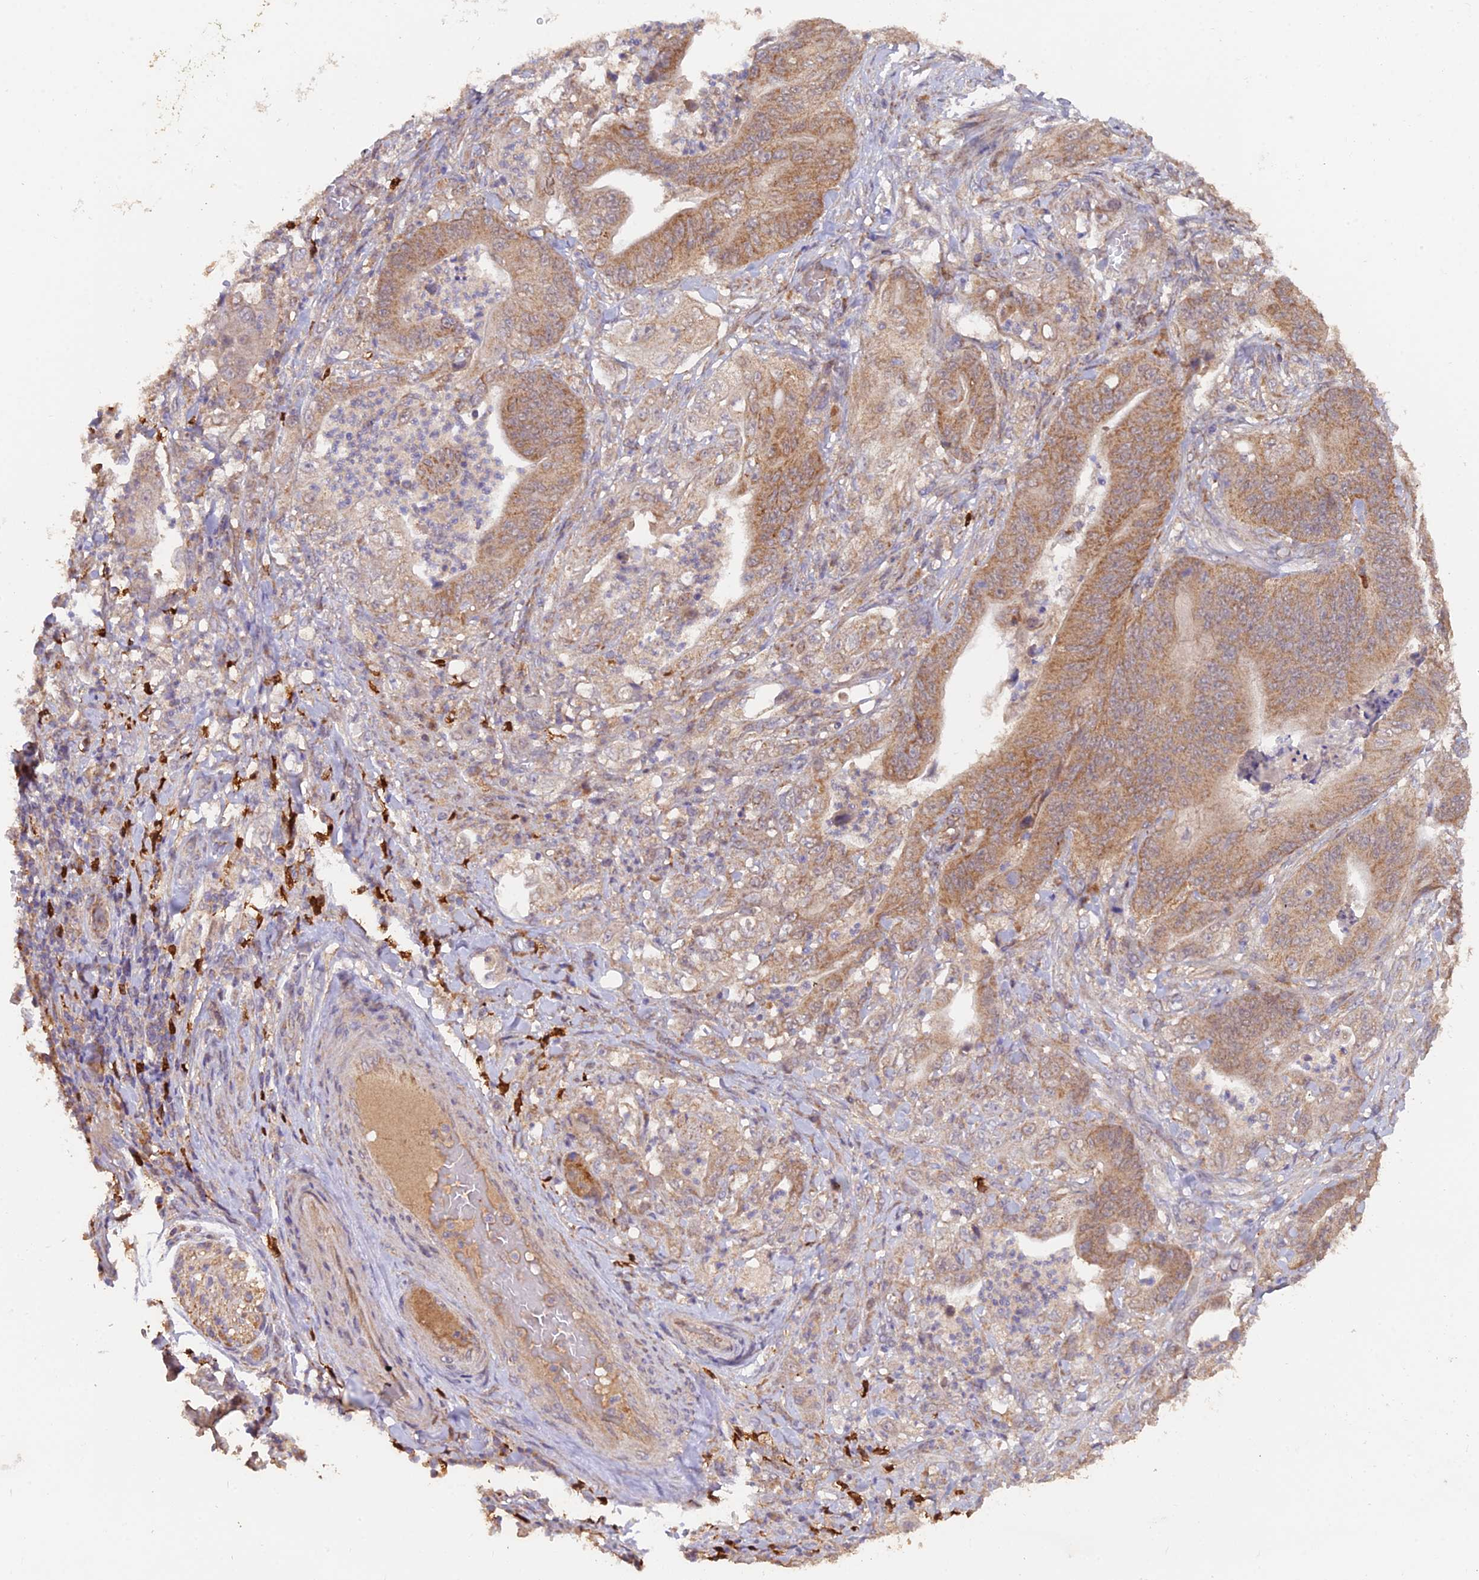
{"staining": {"intensity": "moderate", "quantity": "25%-75%", "location": "cytoplasmic/membranous"}, "tissue": "stomach cancer", "cell_type": "Tumor cells", "image_type": "cancer", "snomed": [{"axis": "morphology", "description": "Adenocarcinoma, NOS"}, {"axis": "topography", "description": "Stomach"}], "caption": "The image reveals a brown stain indicating the presence of a protein in the cytoplasmic/membranous of tumor cells in stomach cancer (adenocarcinoma).", "gene": "IFT22", "patient": {"sex": "female", "age": 73}}